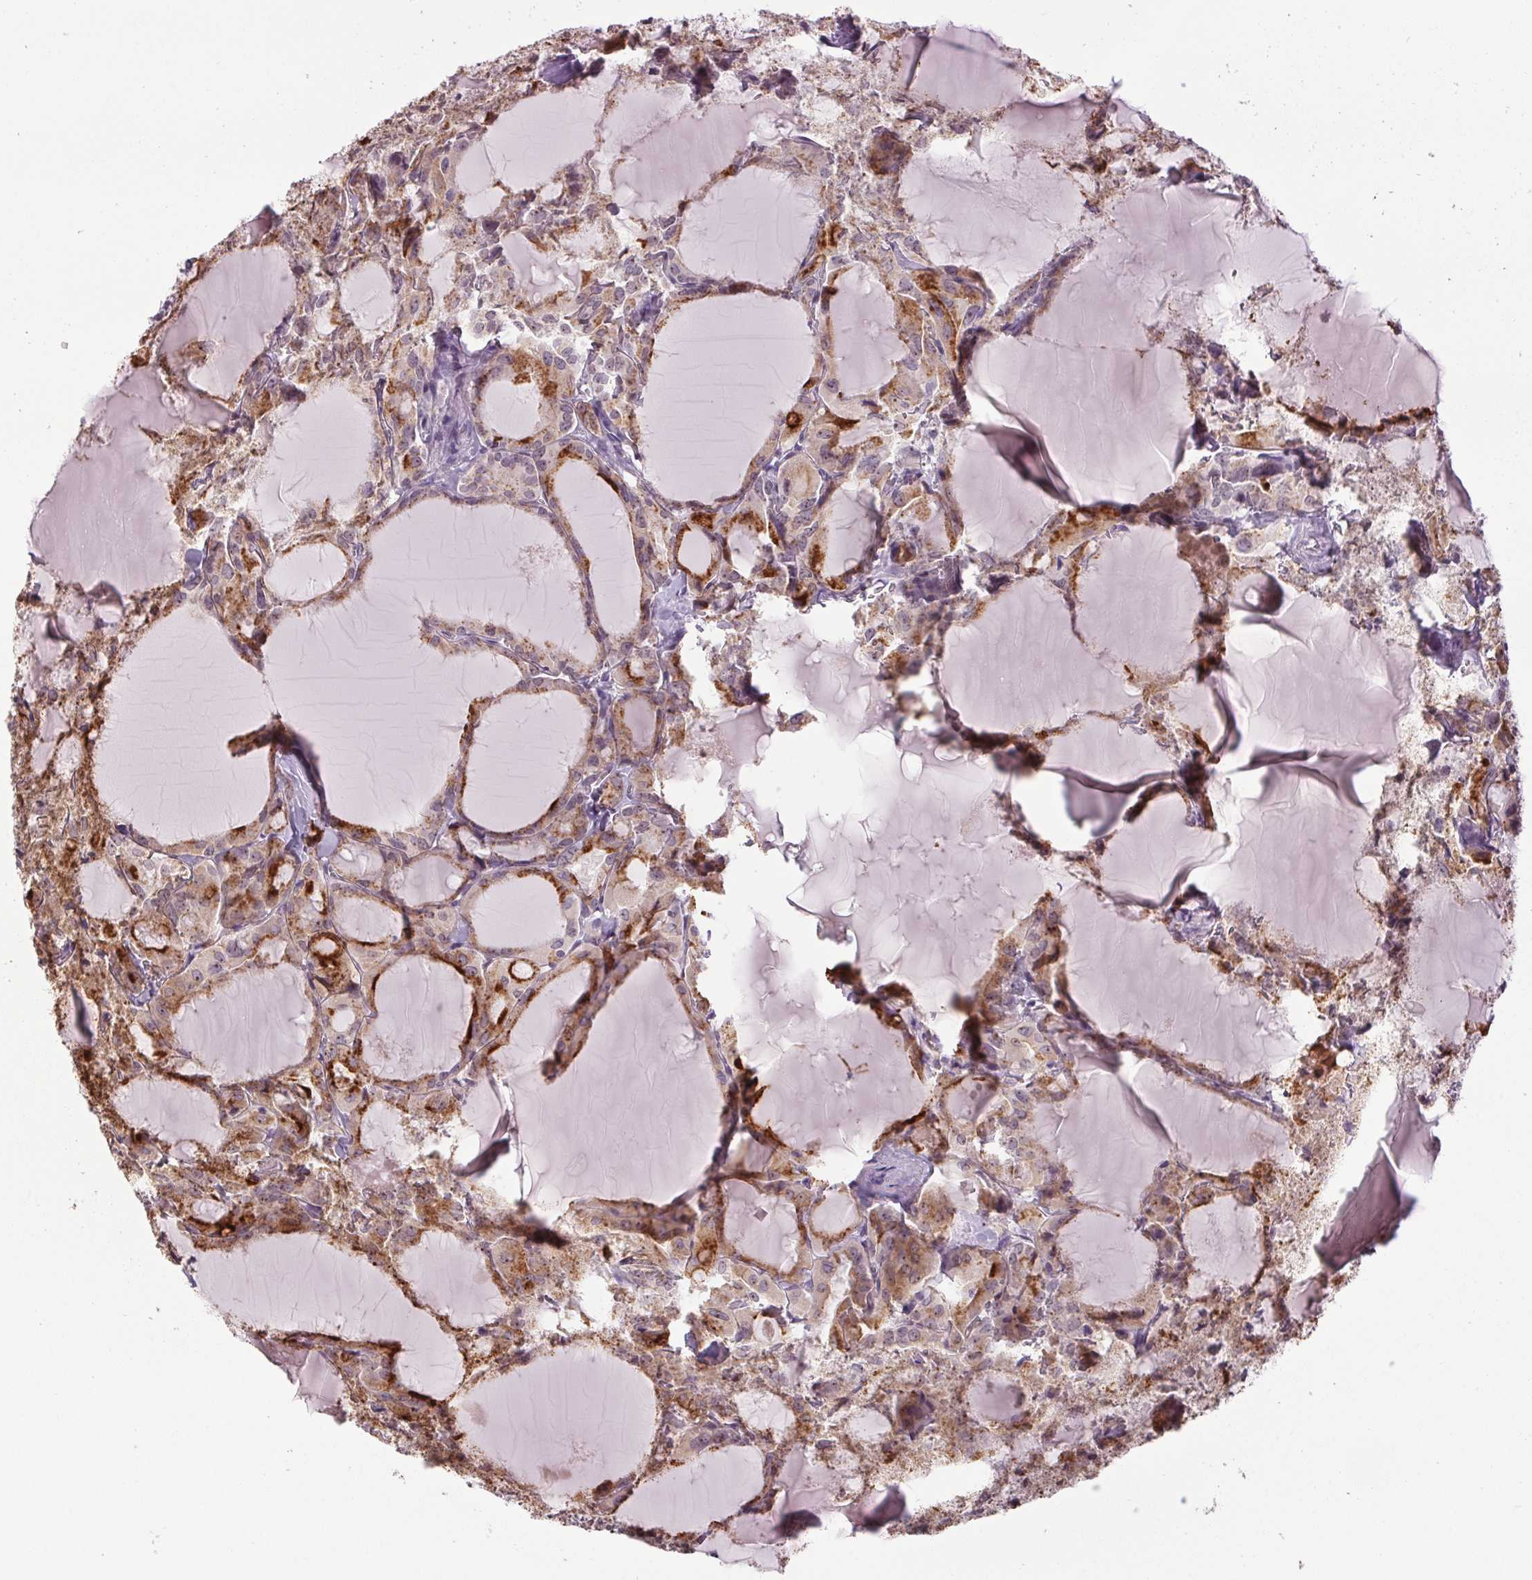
{"staining": {"intensity": "moderate", "quantity": ">75%", "location": "cytoplasmic/membranous"}, "tissue": "thyroid cancer", "cell_type": "Tumor cells", "image_type": "cancer", "snomed": [{"axis": "morphology", "description": "Papillary adenocarcinoma, NOS"}, {"axis": "topography", "description": "Thyroid gland"}], "caption": "Brown immunohistochemical staining in thyroid cancer reveals moderate cytoplasmic/membranous staining in about >75% of tumor cells.", "gene": "SMIM6", "patient": {"sex": "male", "age": 87}}